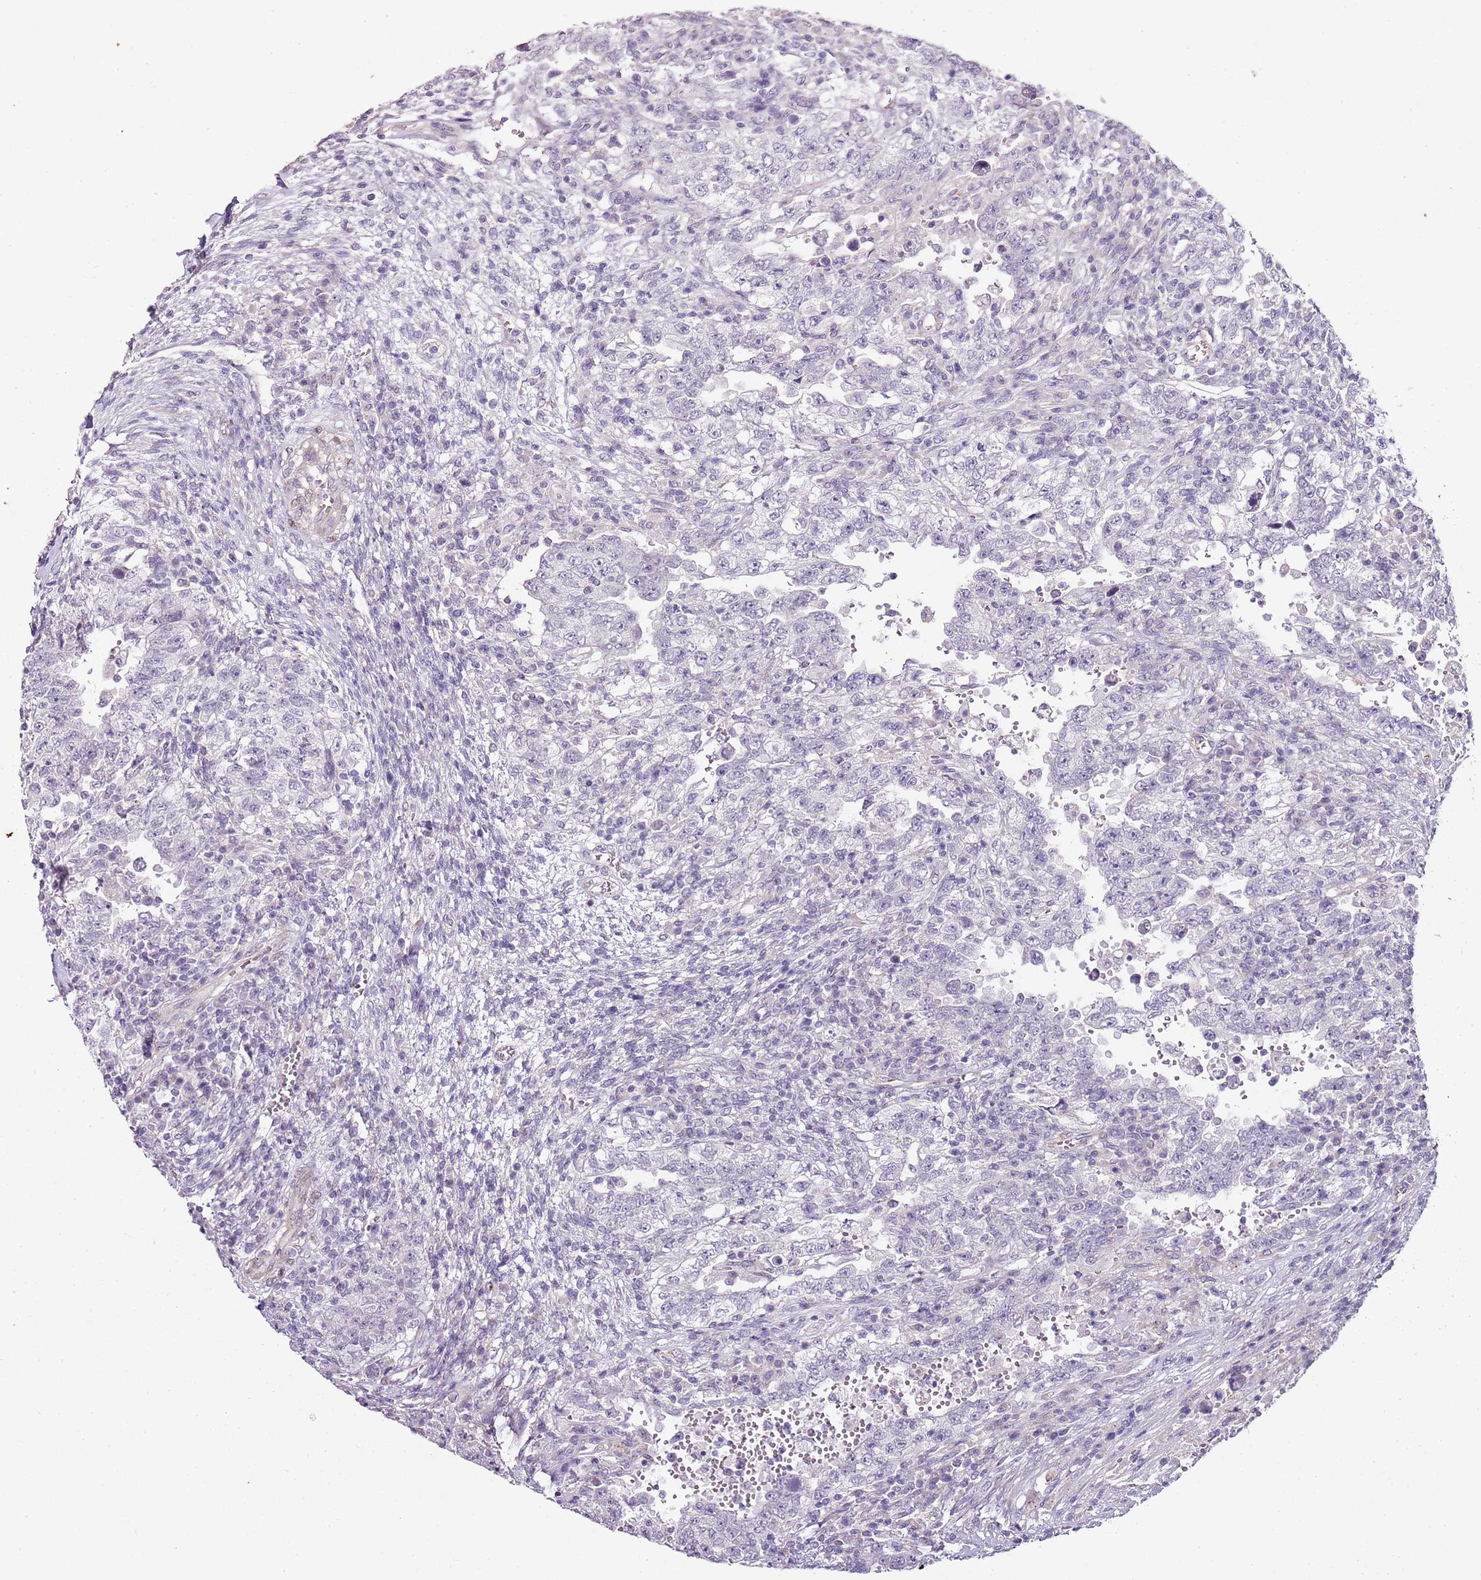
{"staining": {"intensity": "negative", "quantity": "none", "location": "none"}, "tissue": "testis cancer", "cell_type": "Tumor cells", "image_type": "cancer", "snomed": [{"axis": "morphology", "description": "Carcinoma, Embryonal, NOS"}, {"axis": "topography", "description": "Testis"}], "caption": "The immunohistochemistry (IHC) photomicrograph has no significant expression in tumor cells of testis embryonal carcinoma tissue. (Stains: DAB immunohistochemistry (IHC) with hematoxylin counter stain, Microscopy: brightfield microscopy at high magnification).", "gene": "TBC1D9", "patient": {"sex": "male", "age": 26}}